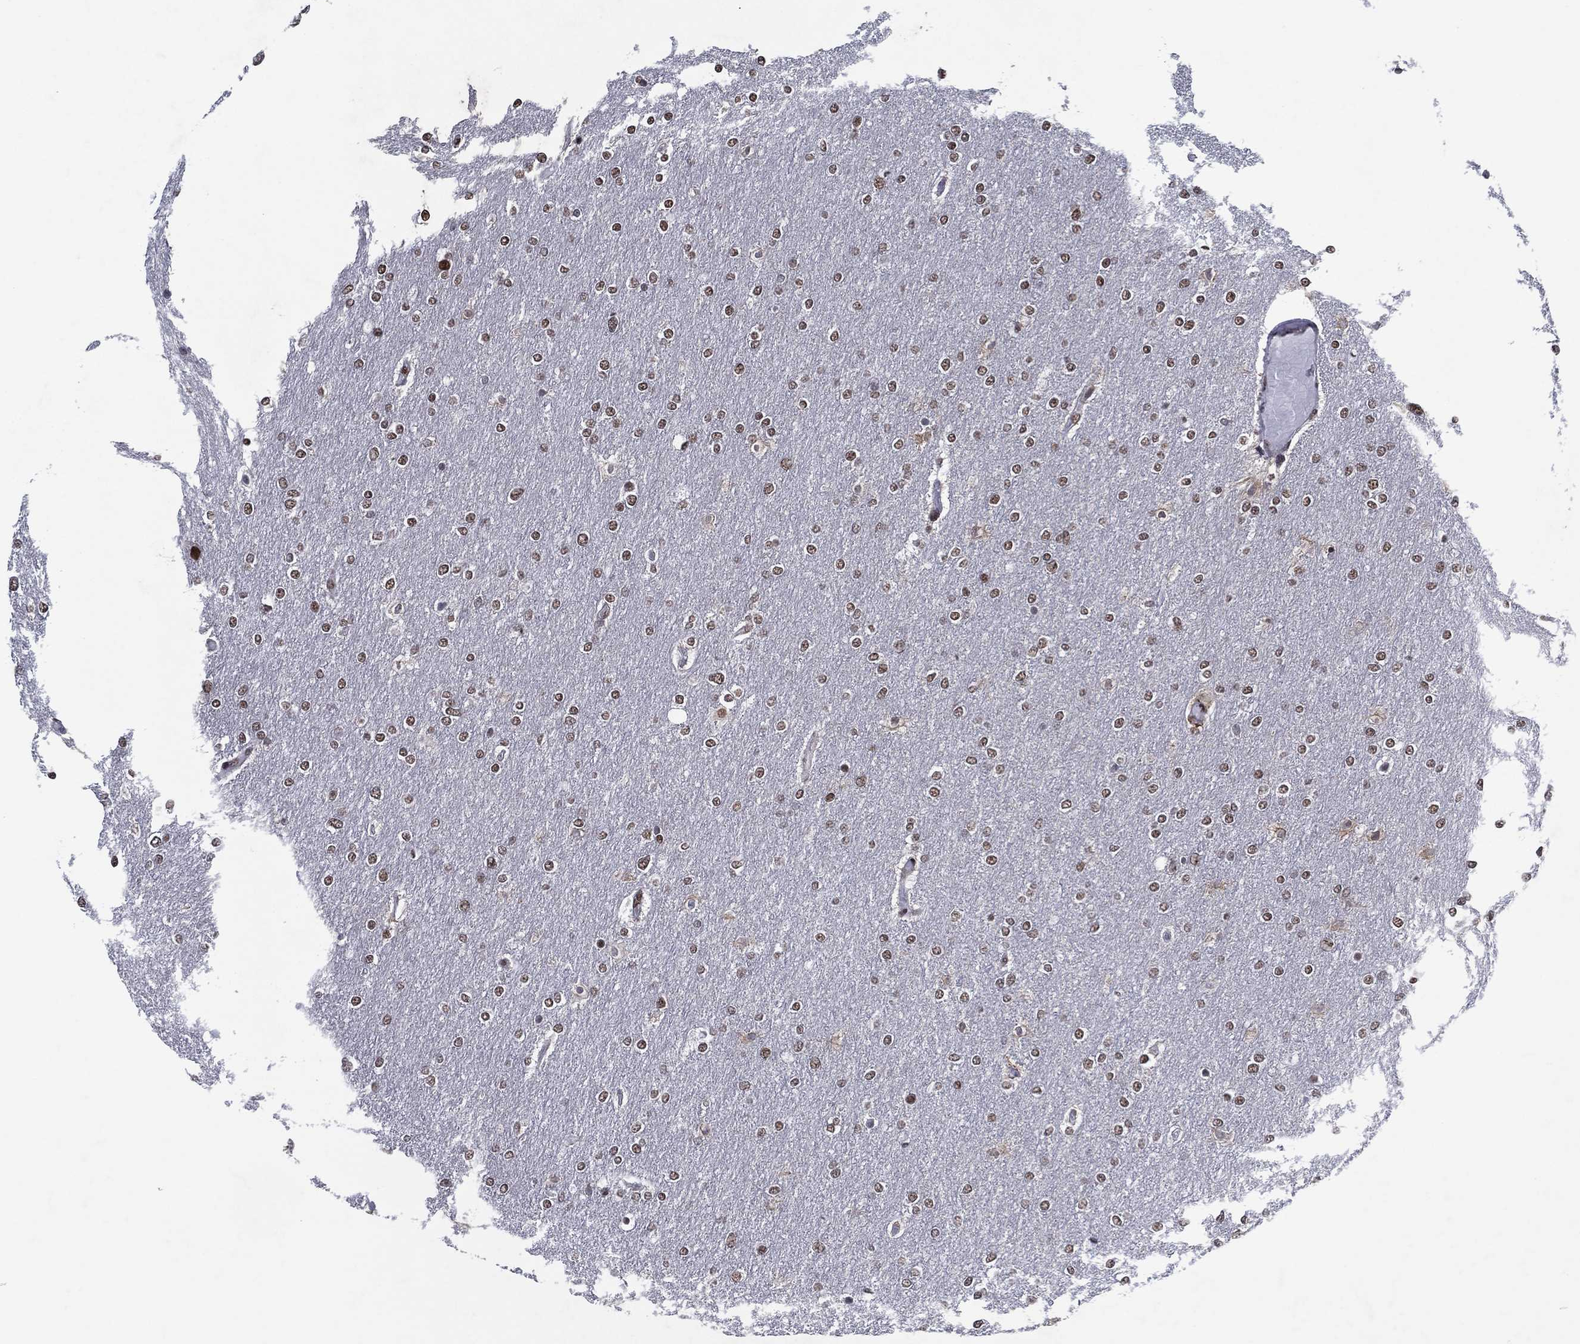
{"staining": {"intensity": "moderate", "quantity": ">75%", "location": "nuclear"}, "tissue": "glioma", "cell_type": "Tumor cells", "image_type": "cancer", "snomed": [{"axis": "morphology", "description": "Glioma, malignant, High grade"}, {"axis": "topography", "description": "Brain"}], "caption": "Protein staining shows moderate nuclear expression in approximately >75% of tumor cells in glioma.", "gene": "ZBTB42", "patient": {"sex": "female", "age": 61}}